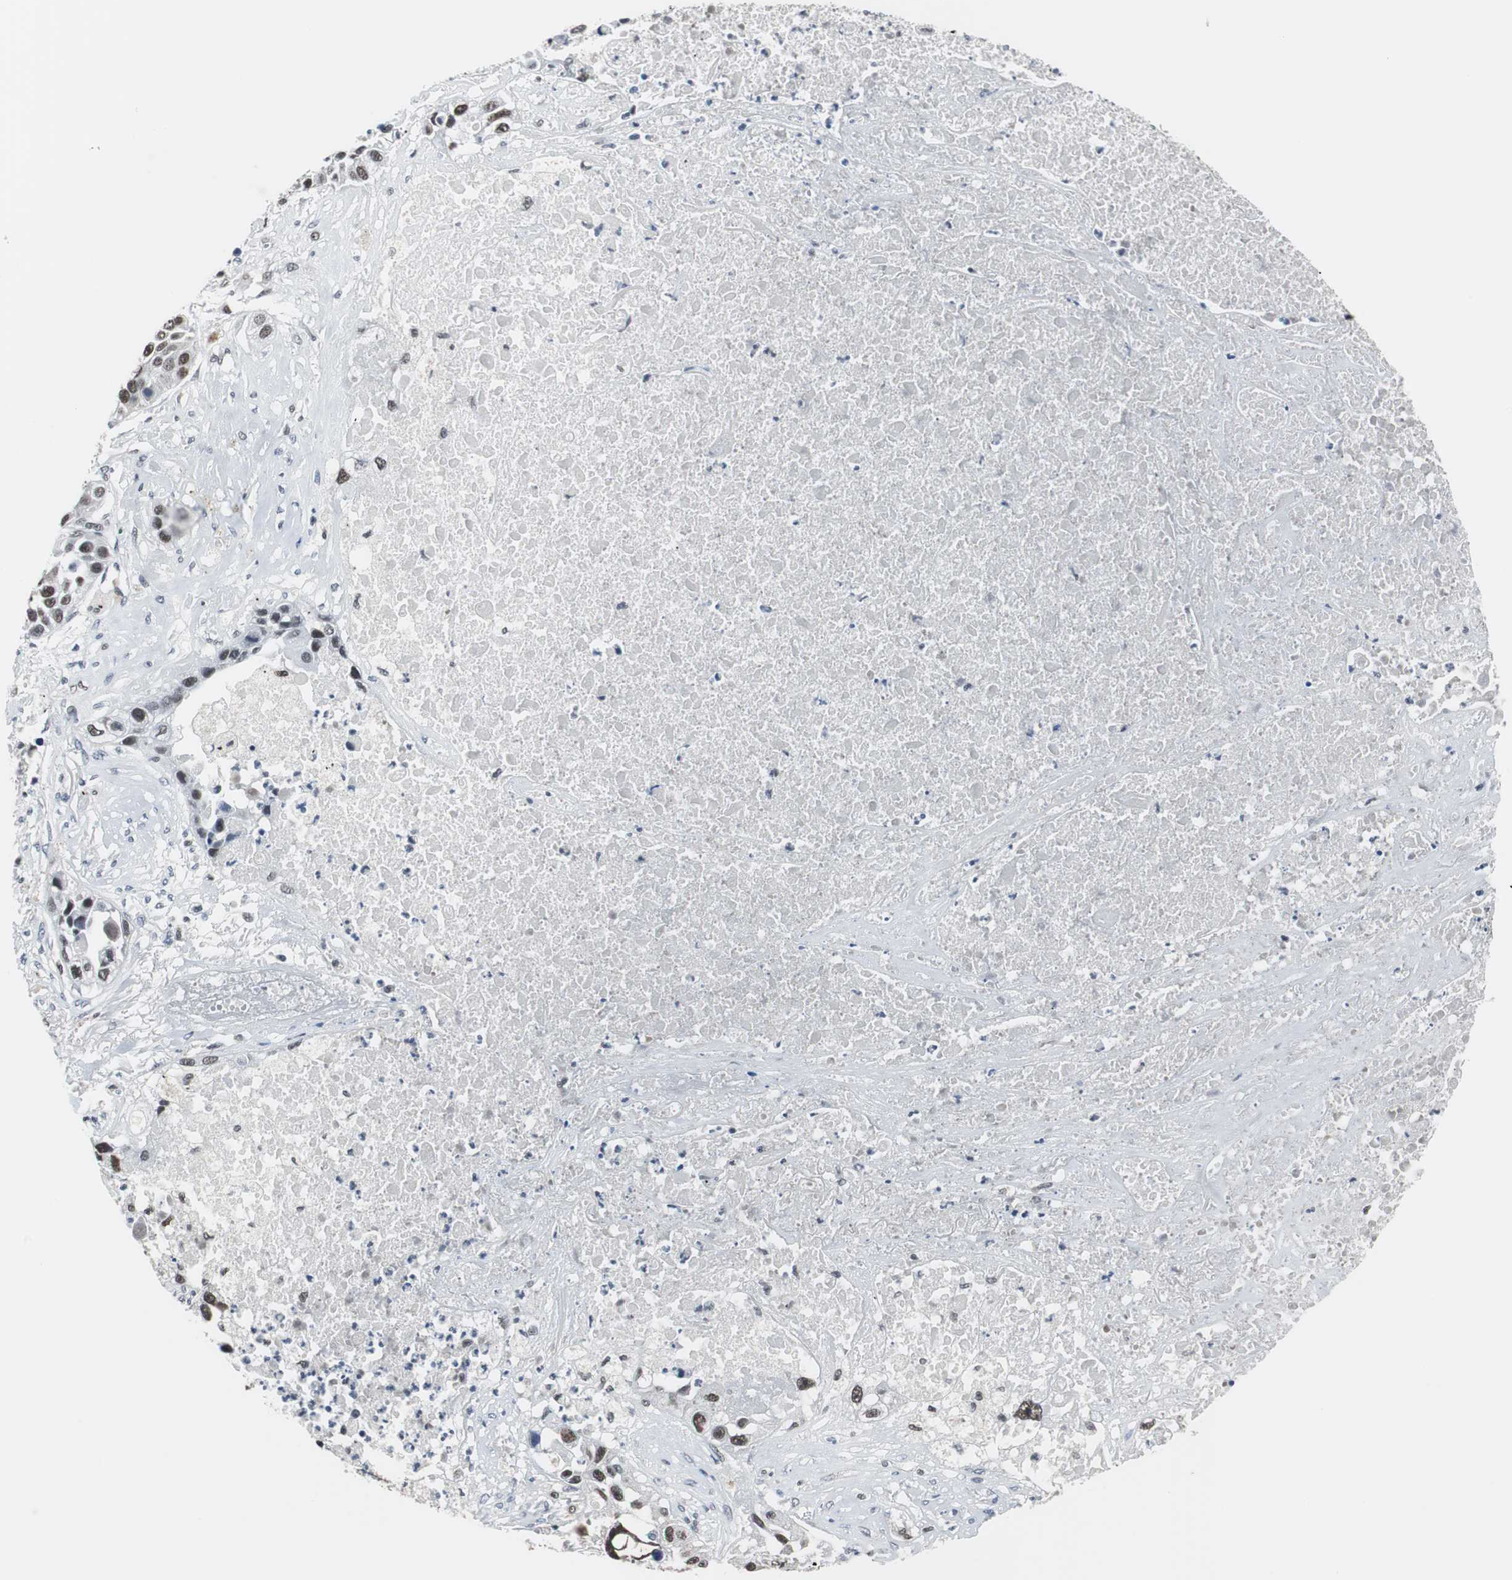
{"staining": {"intensity": "moderate", "quantity": ">75%", "location": "nuclear"}, "tissue": "lung cancer", "cell_type": "Tumor cells", "image_type": "cancer", "snomed": [{"axis": "morphology", "description": "Squamous cell carcinoma, NOS"}, {"axis": "topography", "description": "Lung"}], "caption": "Lung squamous cell carcinoma was stained to show a protein in brown. There is medium levels of moderate nuclear expression in about >75% of tumor cells.", "gene": "RAD9A", "patient": {"sex": "male", "age": 71}}